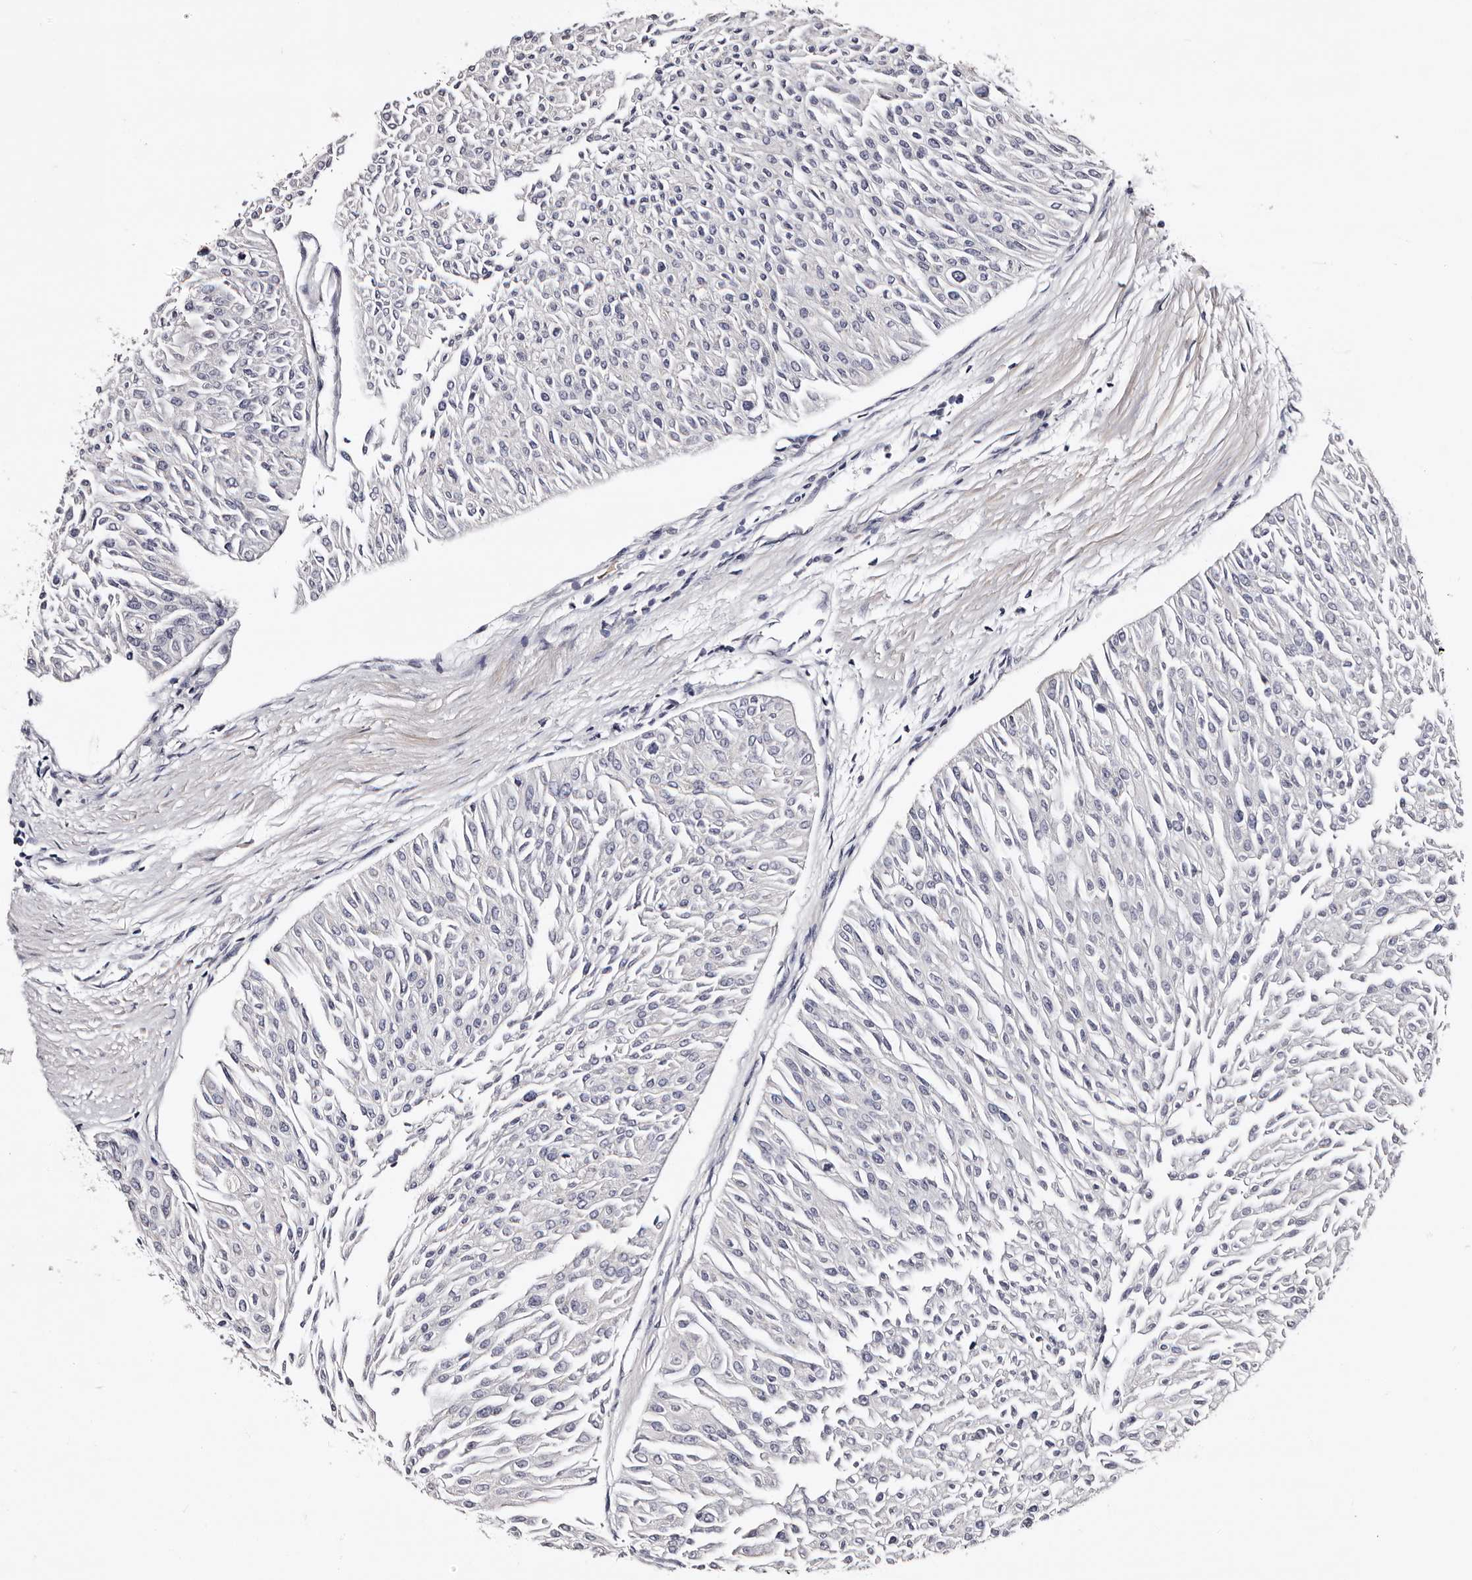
{"staining": {"intensity": "negative", "quantity": "none", "location": "none"}, "tissue": "urothelial cancer", "cell_type": "Tumor cells", "image_type": "cancer", "snomed": [{"axis": "morphology", "description": "Urothelial carcinoma, Low grade"}, {"axis": "topography", "description": "Urinary bladder"}], "caption": "Immunohistochemical staining of human urothelial cancer demonstrates no significant expression in tumor cells. Brightfield microscopy of immunohistochemistry (IHC) stained with DAB (brown) and hematoxylin (blue), captured at high magnification.", "gene": "TAF4B", "patient": {"sex": "male", "age": 67}}